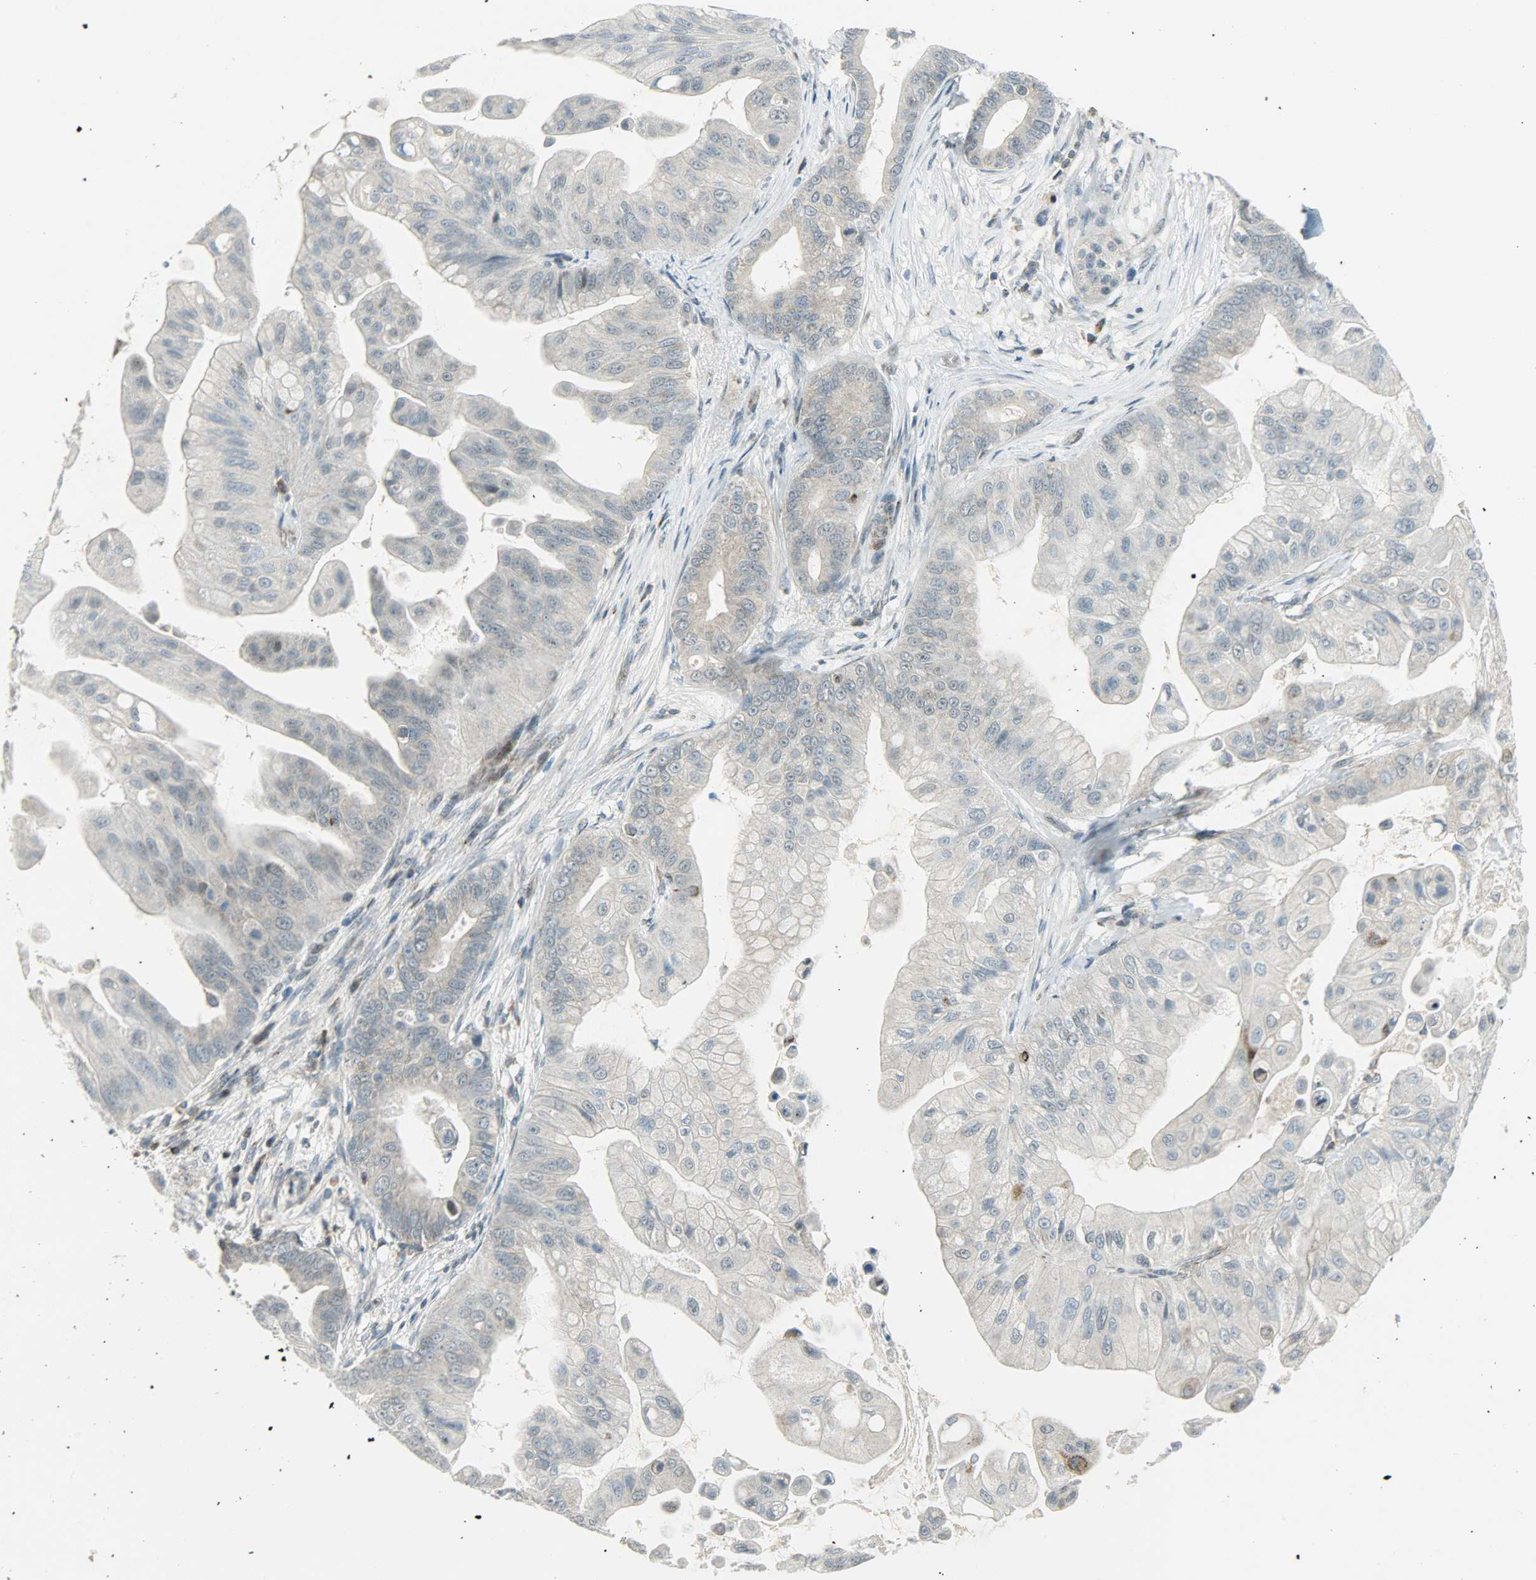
{"staining": {"intensity": "weak", "quantity": "<25%", "location": "cytoplasmic/membranous"}, "tissue": "pancreatic cancer", "cell_type": "Tumor cells", "image_type": "cancer", "snomed": [{"axis": "morphology", "description": "Adenocarcinoma, NOS"}, {"axis": "topography", "description": "Pancreas"}], "caption": "Image shows no protein positivity in tumor cells of pancreatic adenocarcinoma tissue.", "gene": "IL15", "patient": {"sex": "female", "age": 75}}